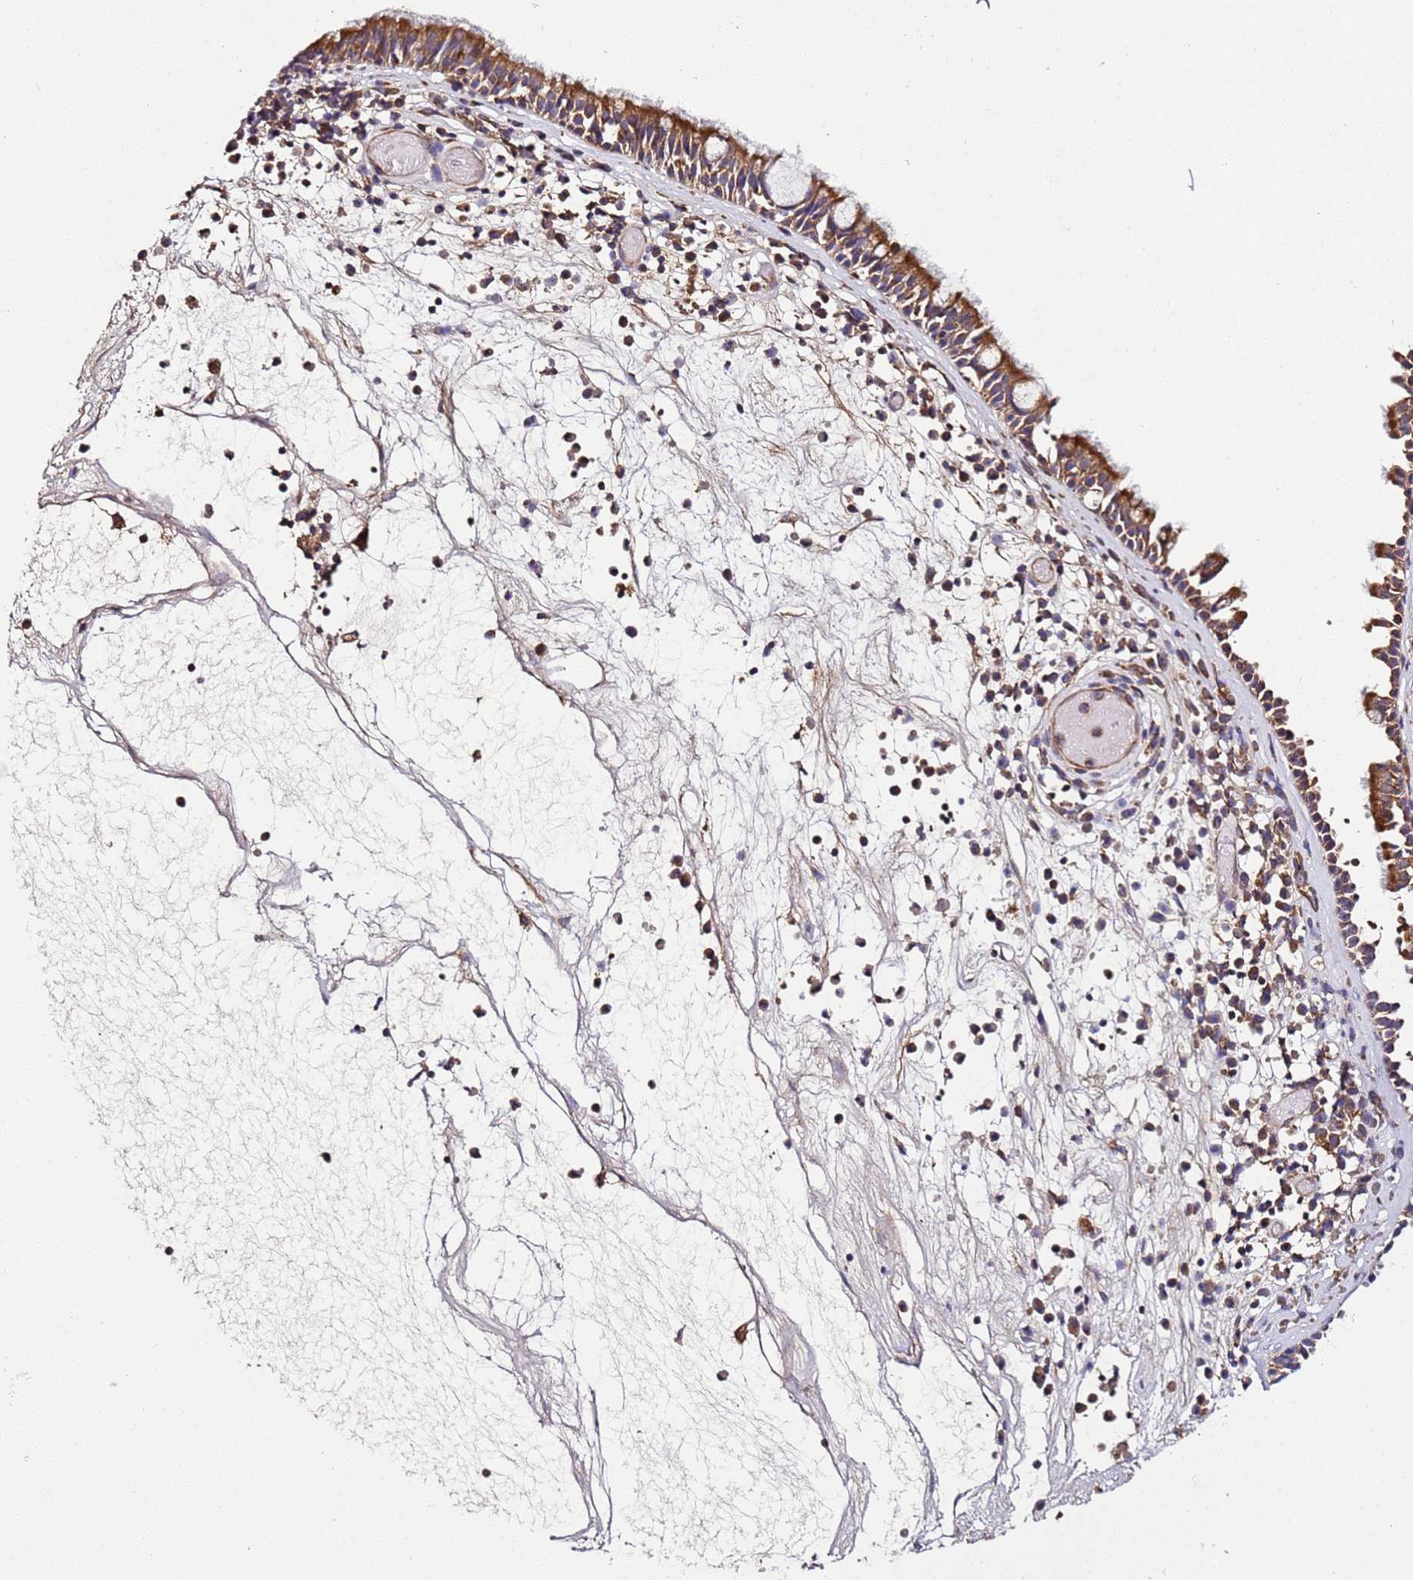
{"staining": {"intensity": "moderate", "quantity": ">75%", "location": "cytoplasmic/membranous"}, "tissue": "nasopharynx", "cell_type": "Respiratory epithelial cells", "image_type": "normal", "snomed": [{"axis": "morphology", "description": "Normal tissue, NOS"}, {"axis": "morphology", "description": "Inflammation, NOS"}, {"axis": "topography", "description": "Nasopharynx"}], "caption": "High-magnification brightfield microscopy of unremarkable nasopharynx stained with DAB (3,3'-diaminobenzidine) (brown) and counterstained with hematoxylin (blue). respiratory epithelial cells exhibit moderate cytoplasmic/membranous positivity is present in about>75% of cells.", "gene": "RMND5A", "patient": {"sex": "male", "age": 70}}